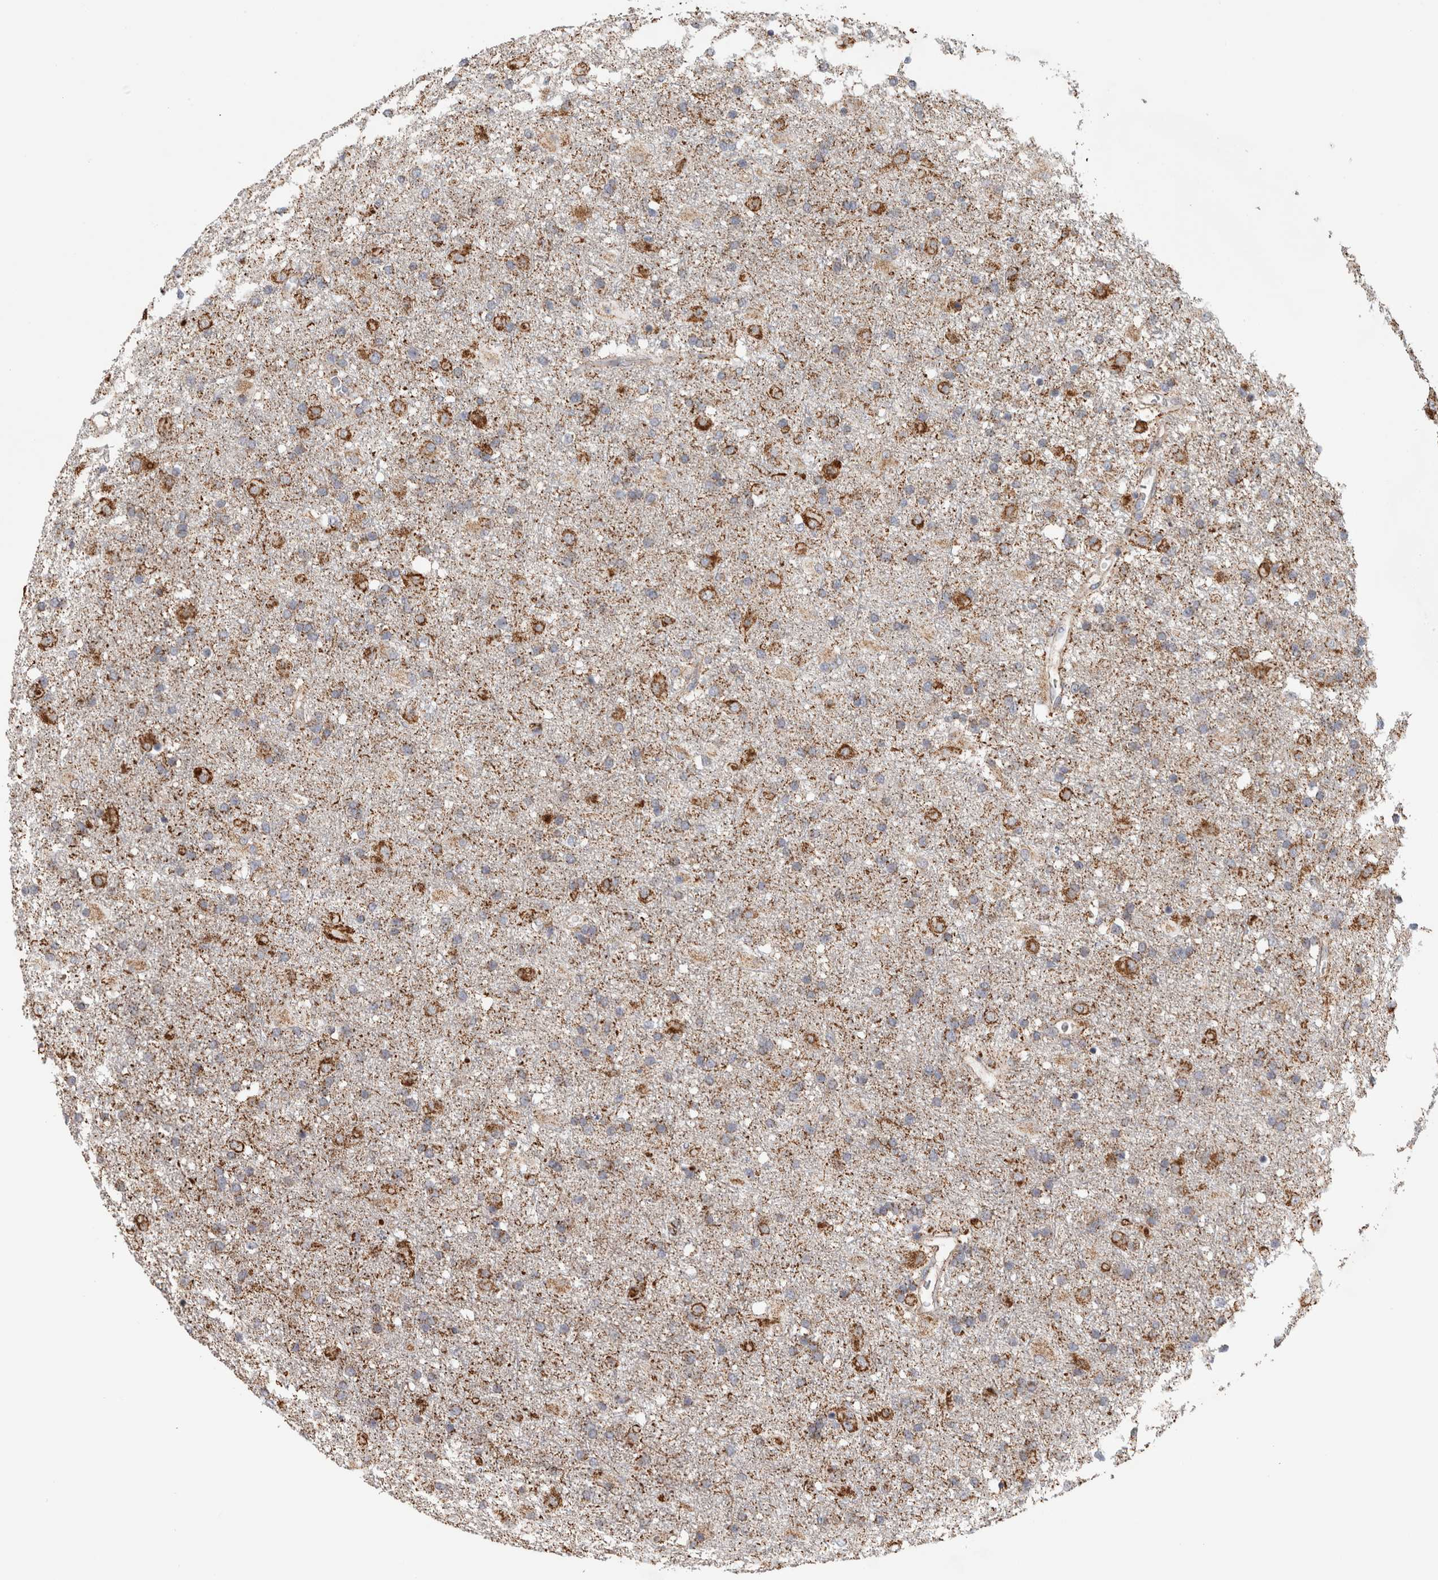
{"staining": {"intensity": "moderate", "quantity": ">75%", "location": "cytoplasmic/membranous"}, "tissue": "glioma", "cell_type": "Tumor cells", "image_type": "cancer", "snomed": [{"axis": "morphology", "description": "Glioma, malignant, Low grade"}, {"axis": "topography", "description": "Brain"}], "caption": "Tumor cells reveal medium levels of moderate cytoplasmic/membranous positivity in about >75% of cells in glioma. (DAB IHC with brightfield microscopy, high magnification).", "gene": "ST8SIA1", "patient": {"sex": "male", "age": 65}}